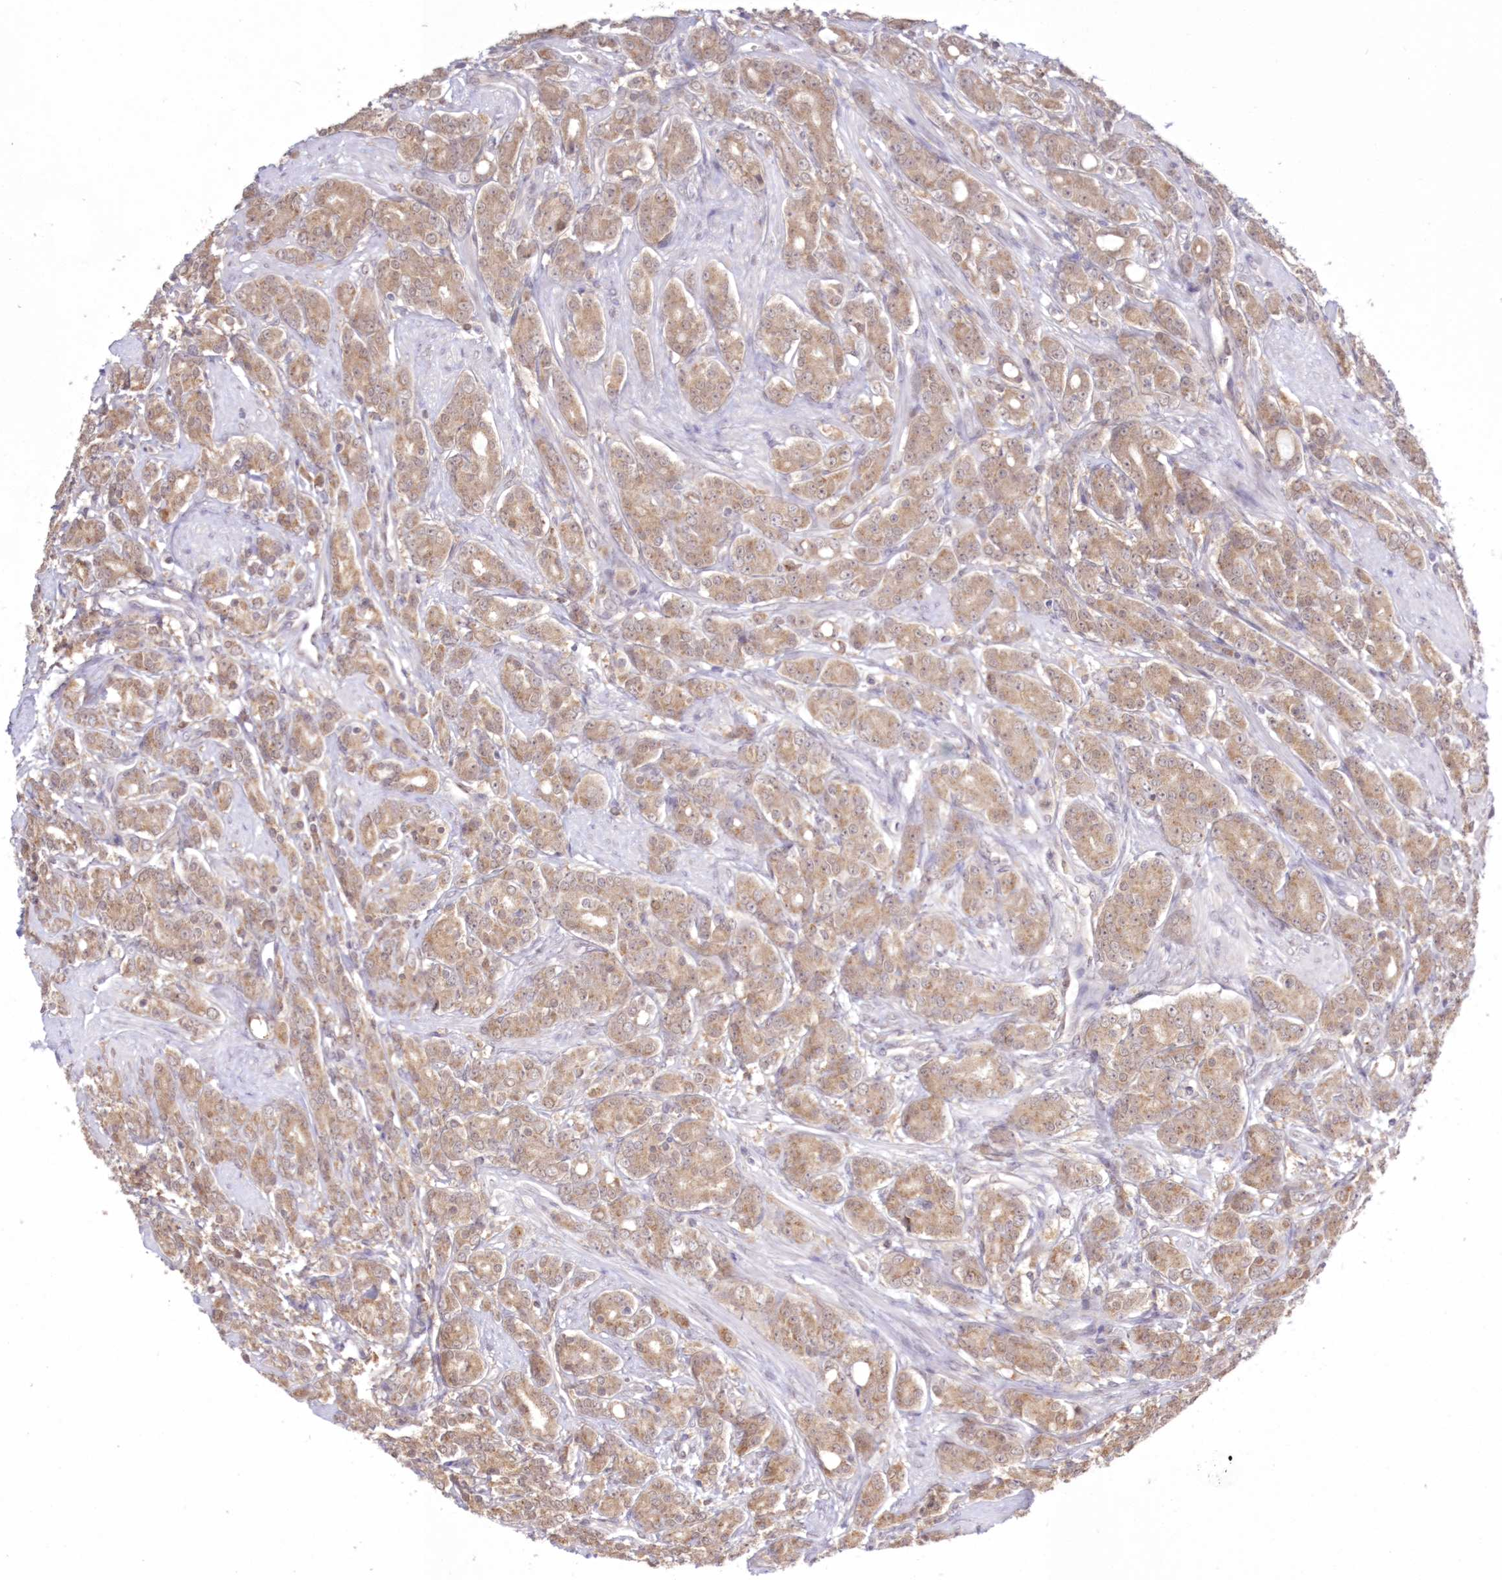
{"staining": {"intensity": "moderate", "quantity": ">75%", "location": "cytoplasmic/membranous"}, "tissue": "prostate cancer", "cell_type": "Tumor cells", "image_type": "cancer", "snomed": [{"axis": "morphology", "description": "Adenocarcinoma, High grade"}, {"axis": "topography", "description": "Prostate"}], "caption": "A medium amount of moderate cytoplasmic/membranous staining is seen in approximately >75% of tumor cells in adenocarcinoma (high-grade) (prostate) tissue.", "gene": "RNPEP", "patient": {"sex": "male", "age": 62}}